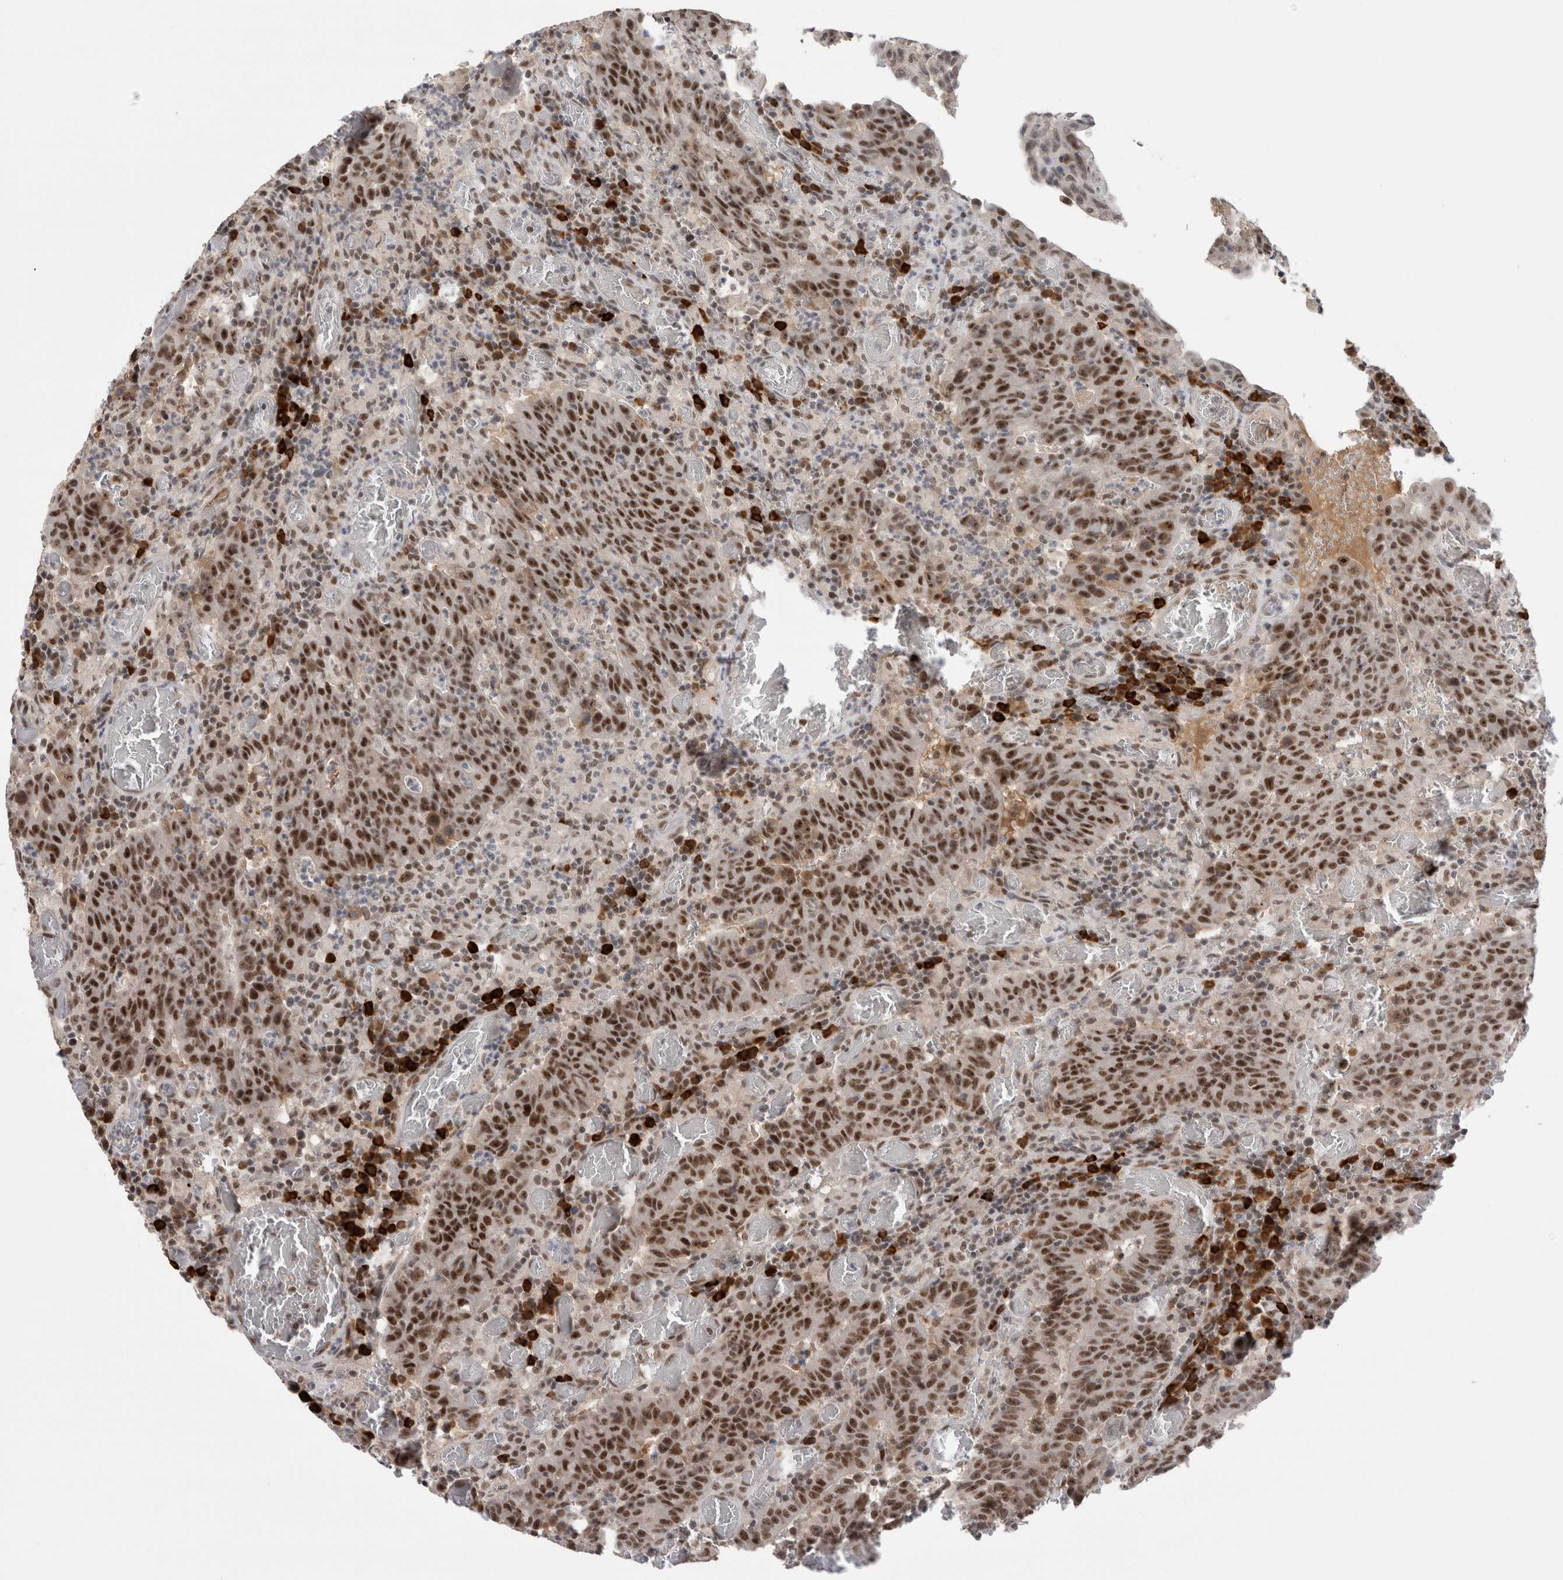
{"staining": {"intensity": "strong", "quantity": ">75%", "location": "nuclear"}, "tissue": "colorectal cancer", "cell_type": "Tumor cells", "image_type": "cancer", "snomed": [{"axis": "morphology", "description": "Adenocarcinoma, NOS"}, {"axis": "topography", "description": "Colon"}], "caption": "This histopathology image demonstrates IHC staining of colorectal cancer, with high strong nuclear positivity in about >75% of tumor cells.", "gene": "ZNF24", "patient": {"sex": "female", "age": 75}}